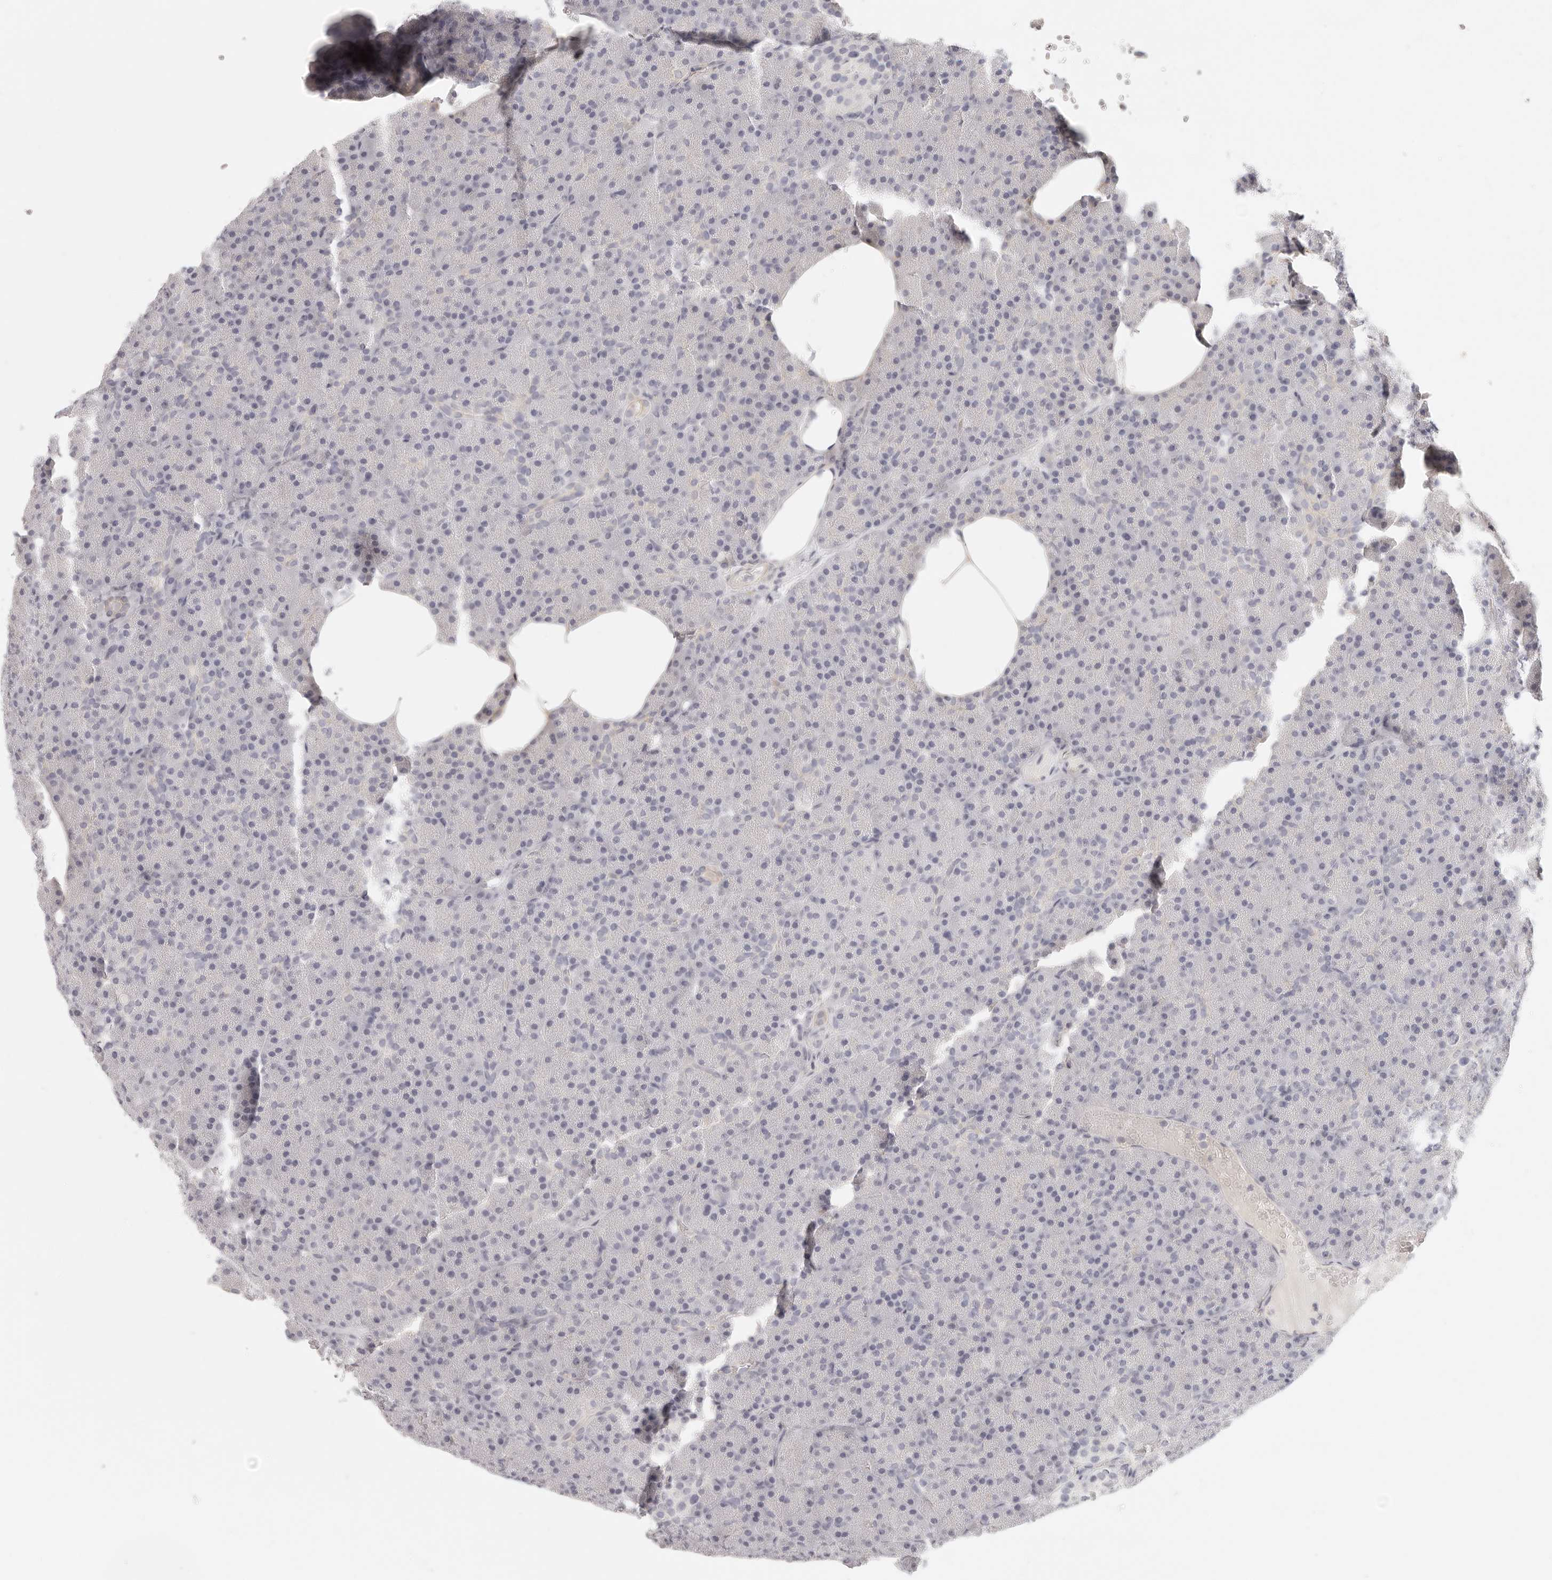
{"staining": {"intensity": "weak", "quantity": "<25%", "location": "cytoplasmic/membranous"}, "tissue": "pancreas", "cell_type": "Exocrine glandular cells", "image_type": "normal", "snomed": [{"axis": "morphology", "description": "Normal tissue, NOS"}, {"axis": "morphology", "description": "Carcinoid, malignant, NOS"}, {"axis": "topography", "description": "Pancreas"}], "caption": "This micrograph is of normal pancreas stained with immunohistochemistry to label a protein in brown with the nuclei are counter-stained blue. There is no staining in exocrine glandular cells.", "gene": "RXFP1", "patient": {"sex": "female", "age": 35}}